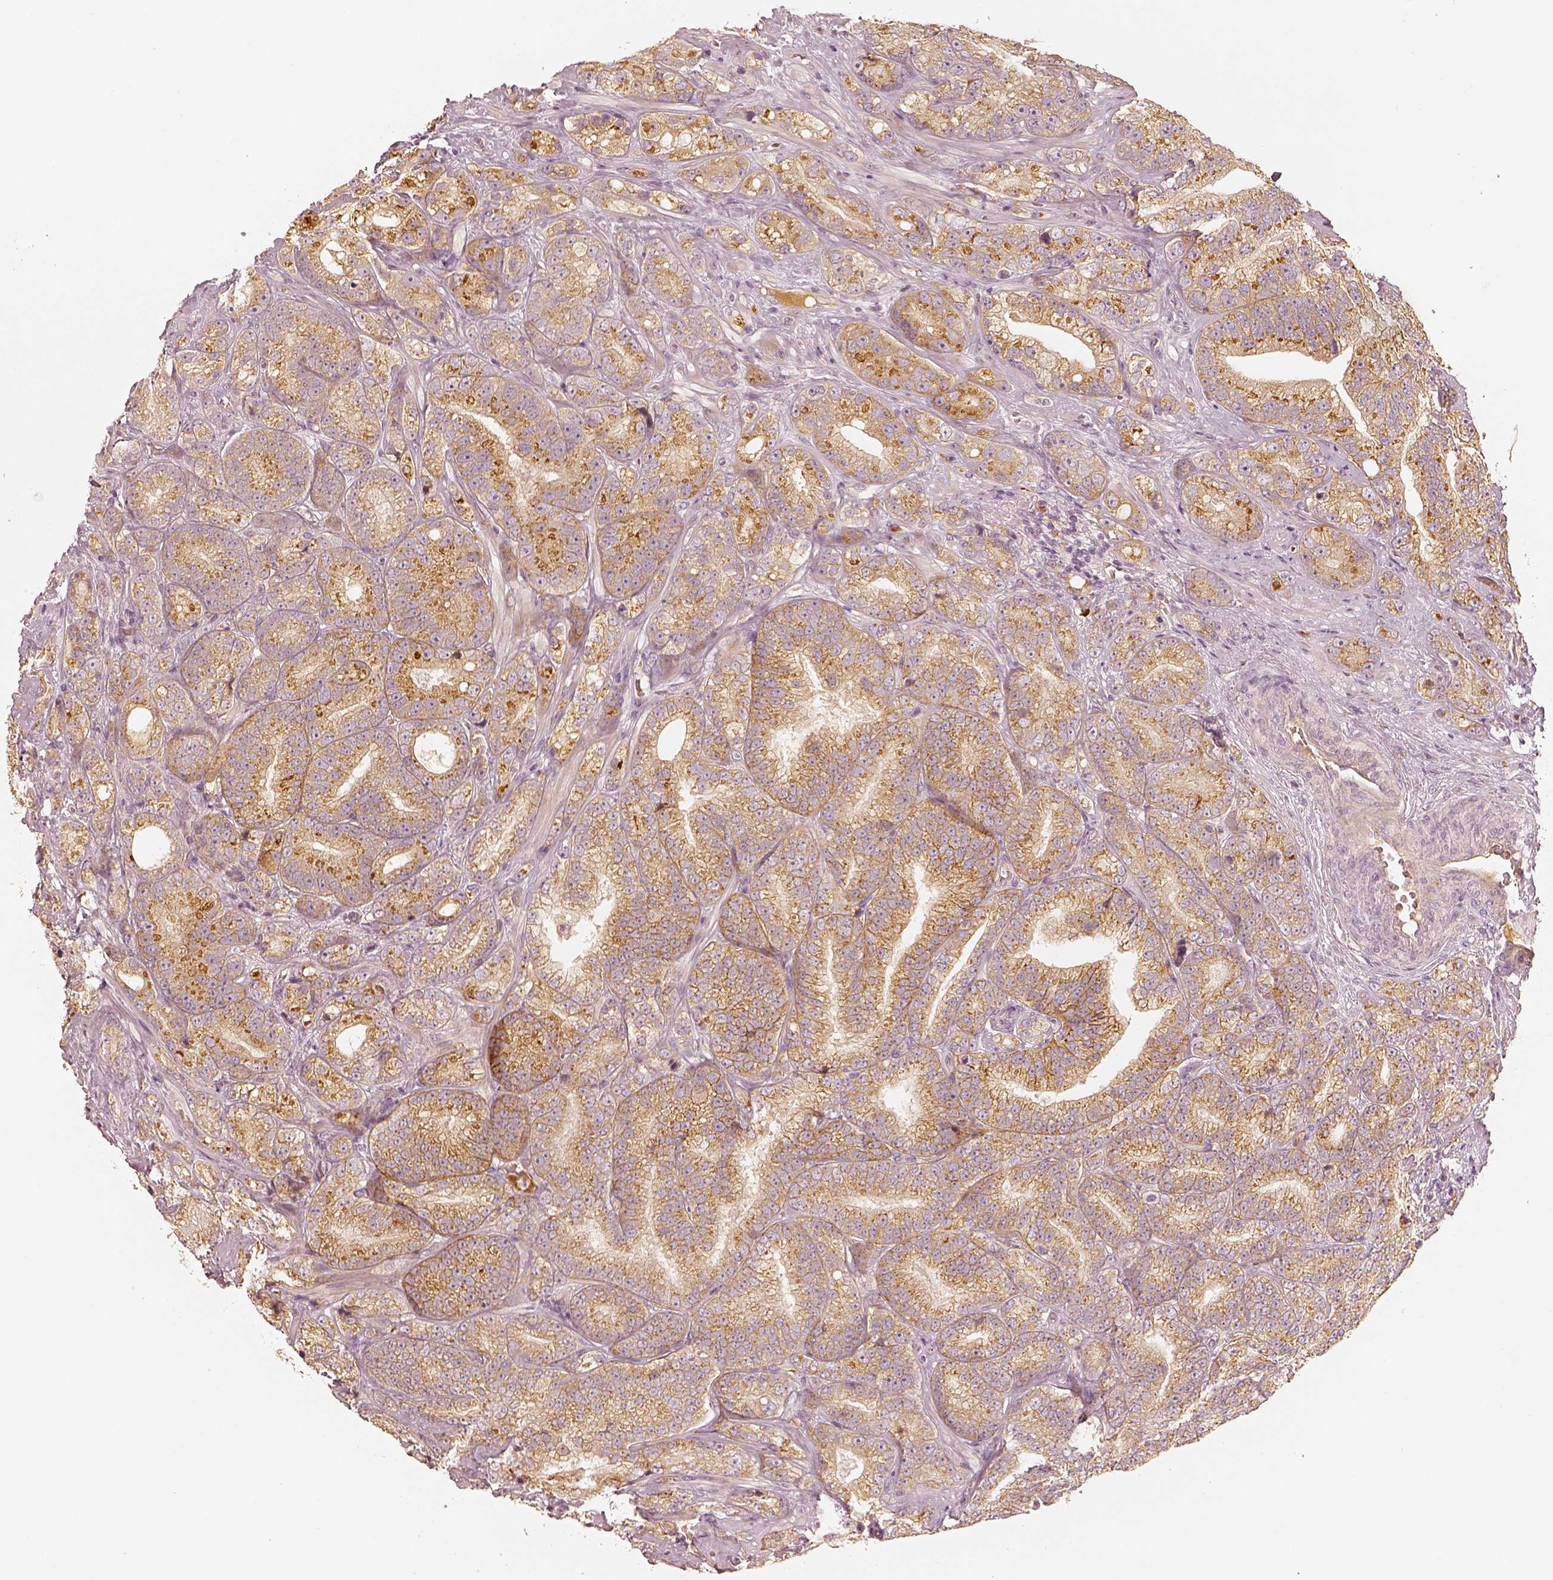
{"staining": {"intensity": "moderate", "quantity": ">75%", "location": "cytoplasmic/membranous"}, "tissue": "prostate cancer", "cell_type": "Tumor cells", "image_type": "cancer", "snomed": [{"axis": "morphology", "description": "Adenocarcinoma, NOS"}, {"axis": "topography", "description": "Prostate"}], "caption": "A brown stain labels moderate cytoplasmic/membranous expression of a protein in human prostate cancer (adenocarcinoma) tumor cells.", "gene": "GORASP2", "patient": {"sex": "male", "age": 63}}